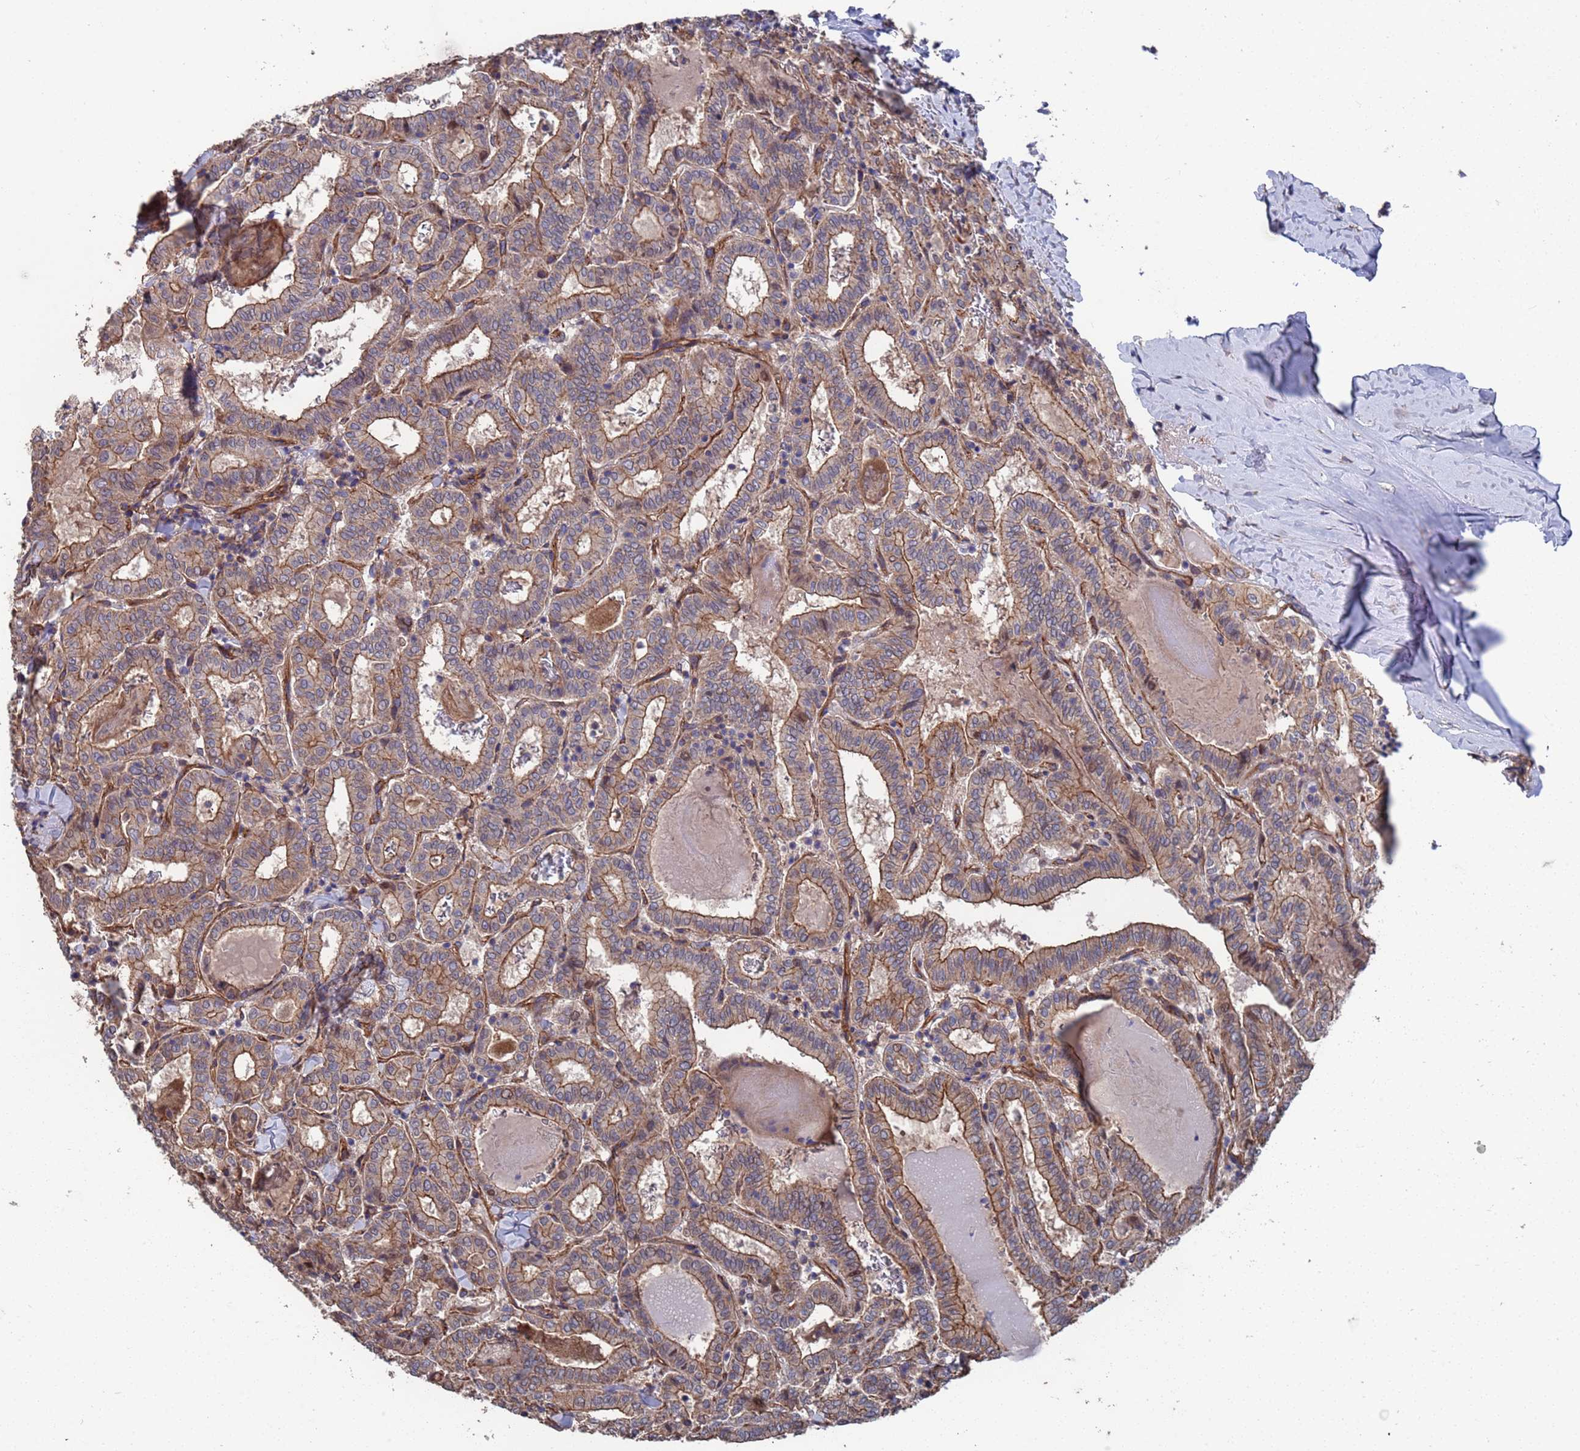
{"staining": {"intensity": "moderate", "quantity": ">75%", "location": "cytoplasmic/membranous"}, "tissue": "thyroid cancer", "cell_type": "Tumor cells", "image_type": "cancer", "snomed": [{"axis": "morphology", "description": "Papillary adenocarcinoma, NOS"}, {"axis": "topography", "description": "Thyroid gland"}], "caption": "Immunohistochemistry micrograph of neoplastic tissue: thyroid cancer (papillary adenocarcinoma) stained using IHC displays medium levels of moderate protein expression localized specifically in the cytoplasmic/membranous of tumor cells, appearing as a cytoplasmic/membranous brown color.", "gene": "NDUFAF6", "patient": {"sex": "female", "age": 72}}